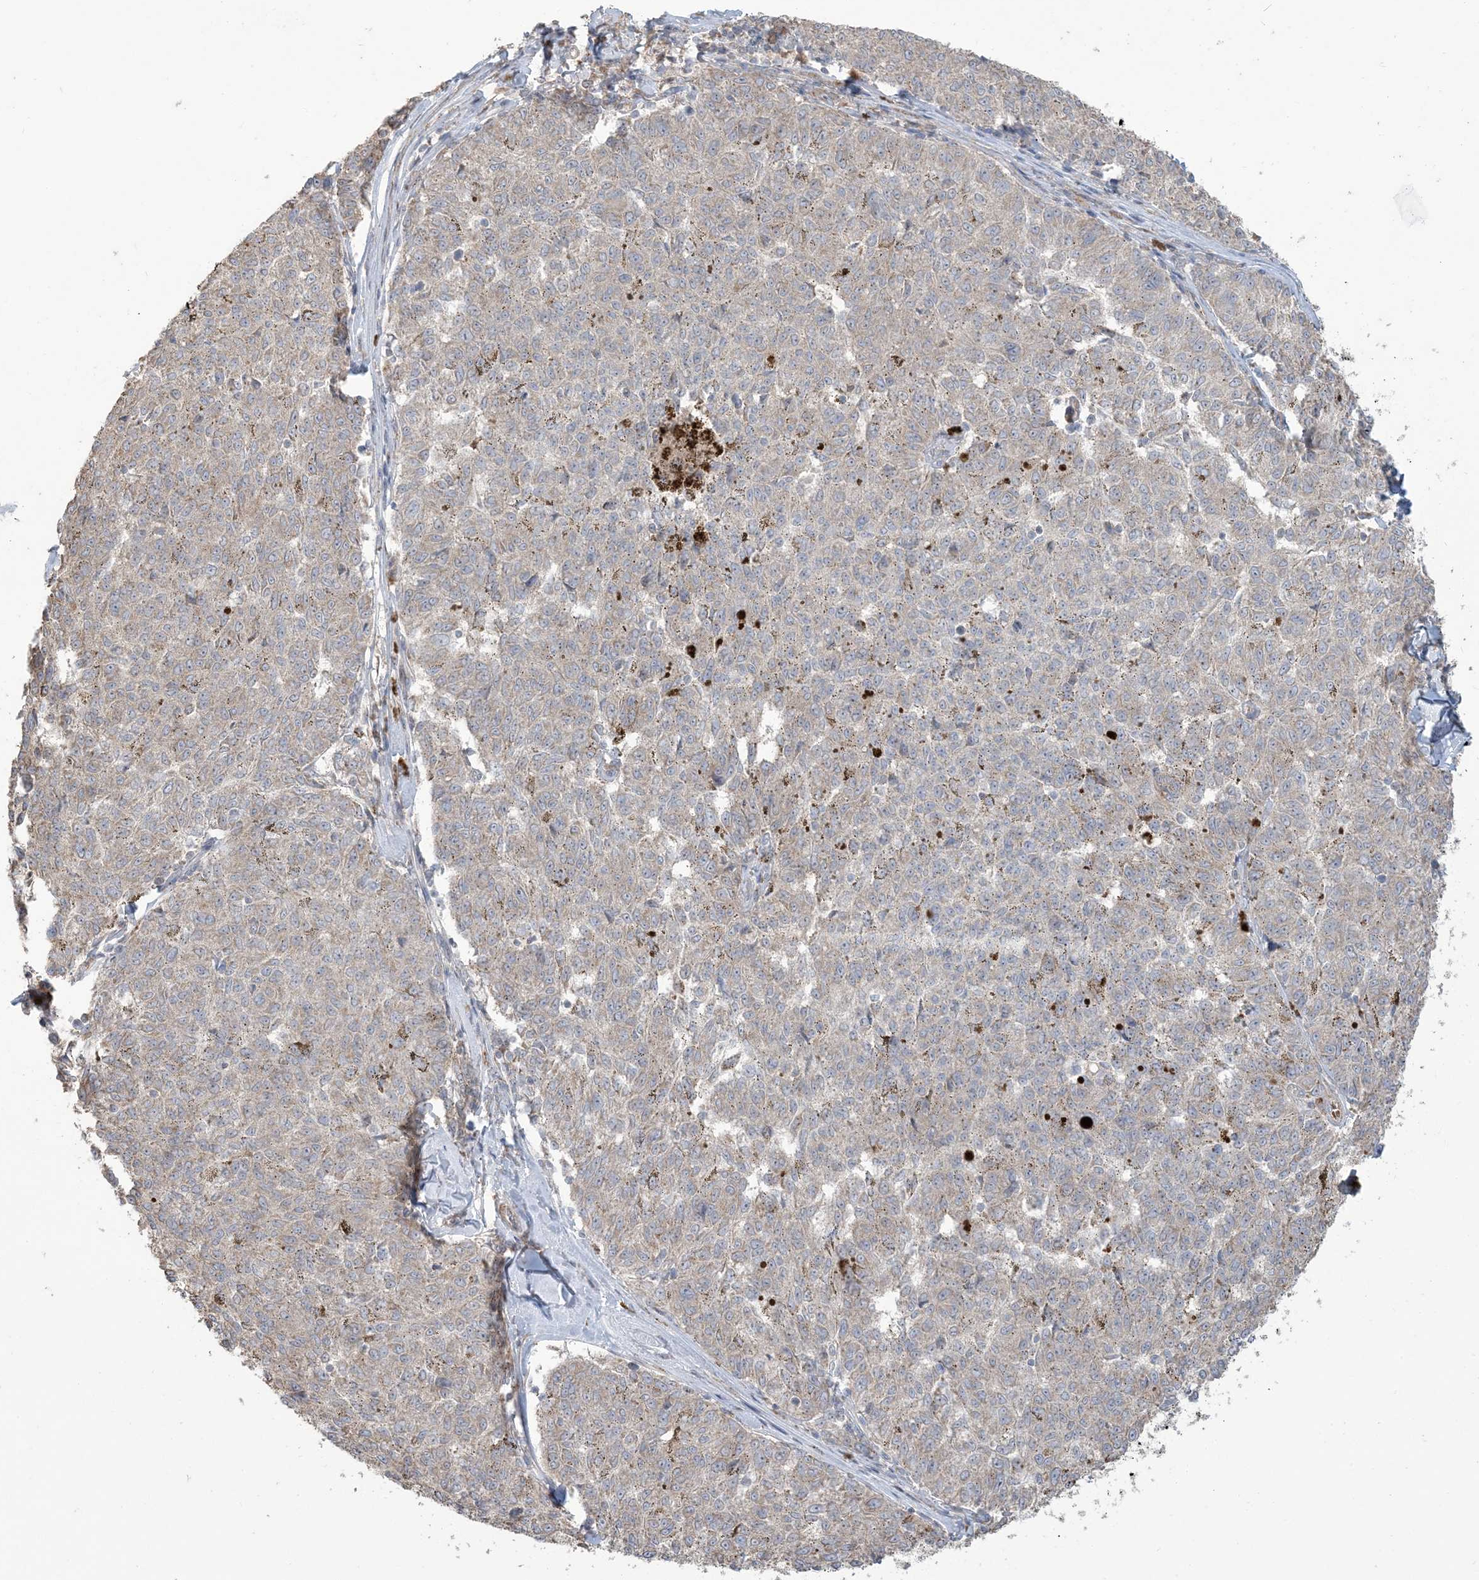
{"staining": {"intensity": "negative", "quantity": "none", "location": "none"}, "tissue": "melanoma", "cell_type": "Tumor cells", "image_type": "cancer", "snomed": [{"axis": "morphology", "description": "Malignant melanoma, NOS"}, {"axis": "topography", "description": "Skin"}], "caption": "Melanoma was stained to show a protein in brown. There is no significant staining in tumor cells.", "gene": "KLHL18", "patient": {"sex": "female", "age": 72}}